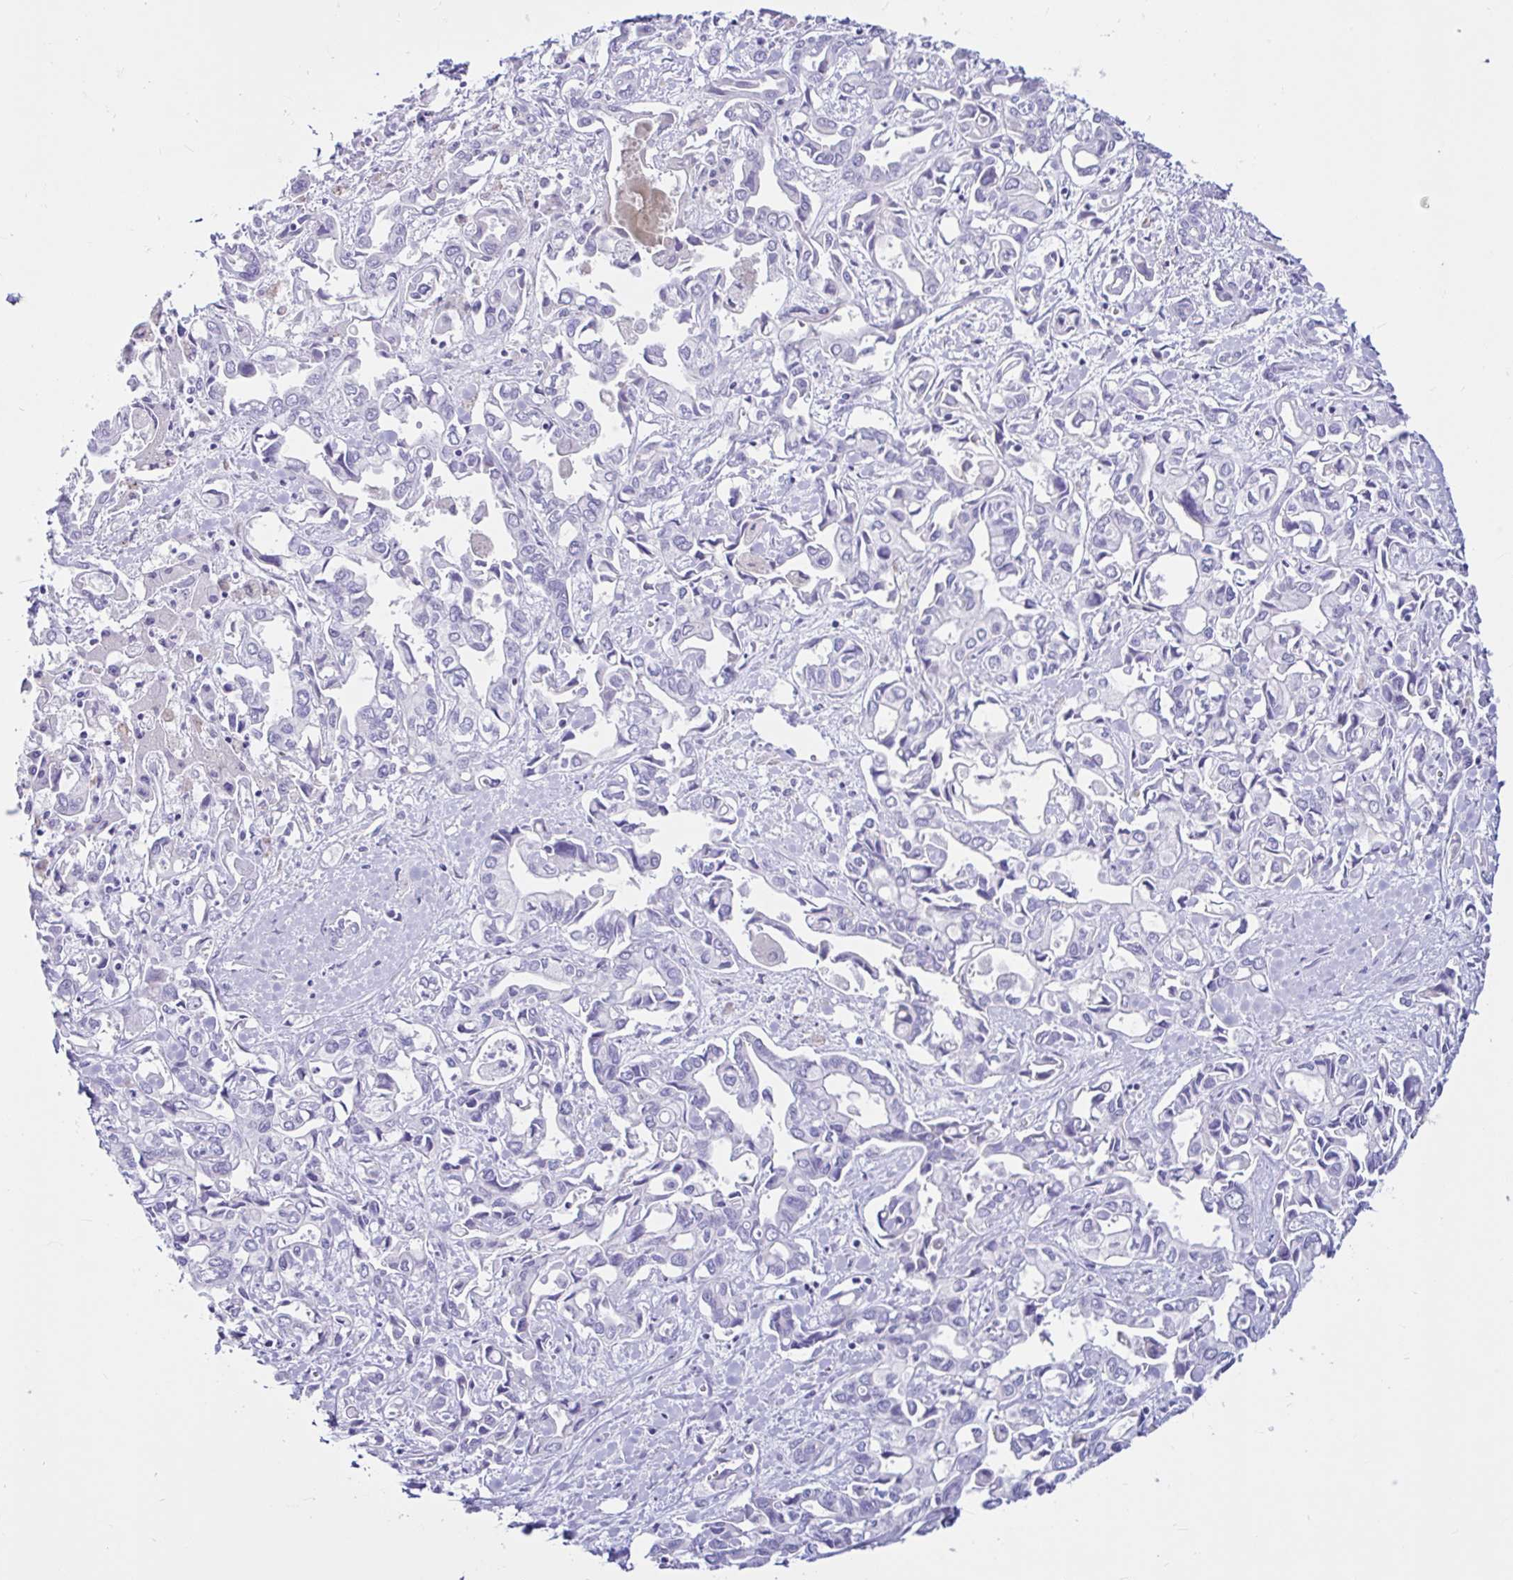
{"staining": {"intensity": "negative", "quantity": "none", "location": "none"}, "tissue": "liver cancer", "cell_type": "Tumor cells", "image_type": "cancer", "snomed": [{"axis": "morphology", "description": "Cholangiocarcinoma"}, {"axis": "topography", "description": "Liver"}], "caption": "Protein analysis of cholangiocarcinoma (liver) displays no significant expression in tumor cells. The staining was performed using DAB (3,3'-diaminobenzidine) to visualize the protein expression in brown, while the nuclei were stained in blue with hematoxylin (Magnification: 20x).", "gene": "CYP19A1", "patient": {"sex": "female", "age": 64}}